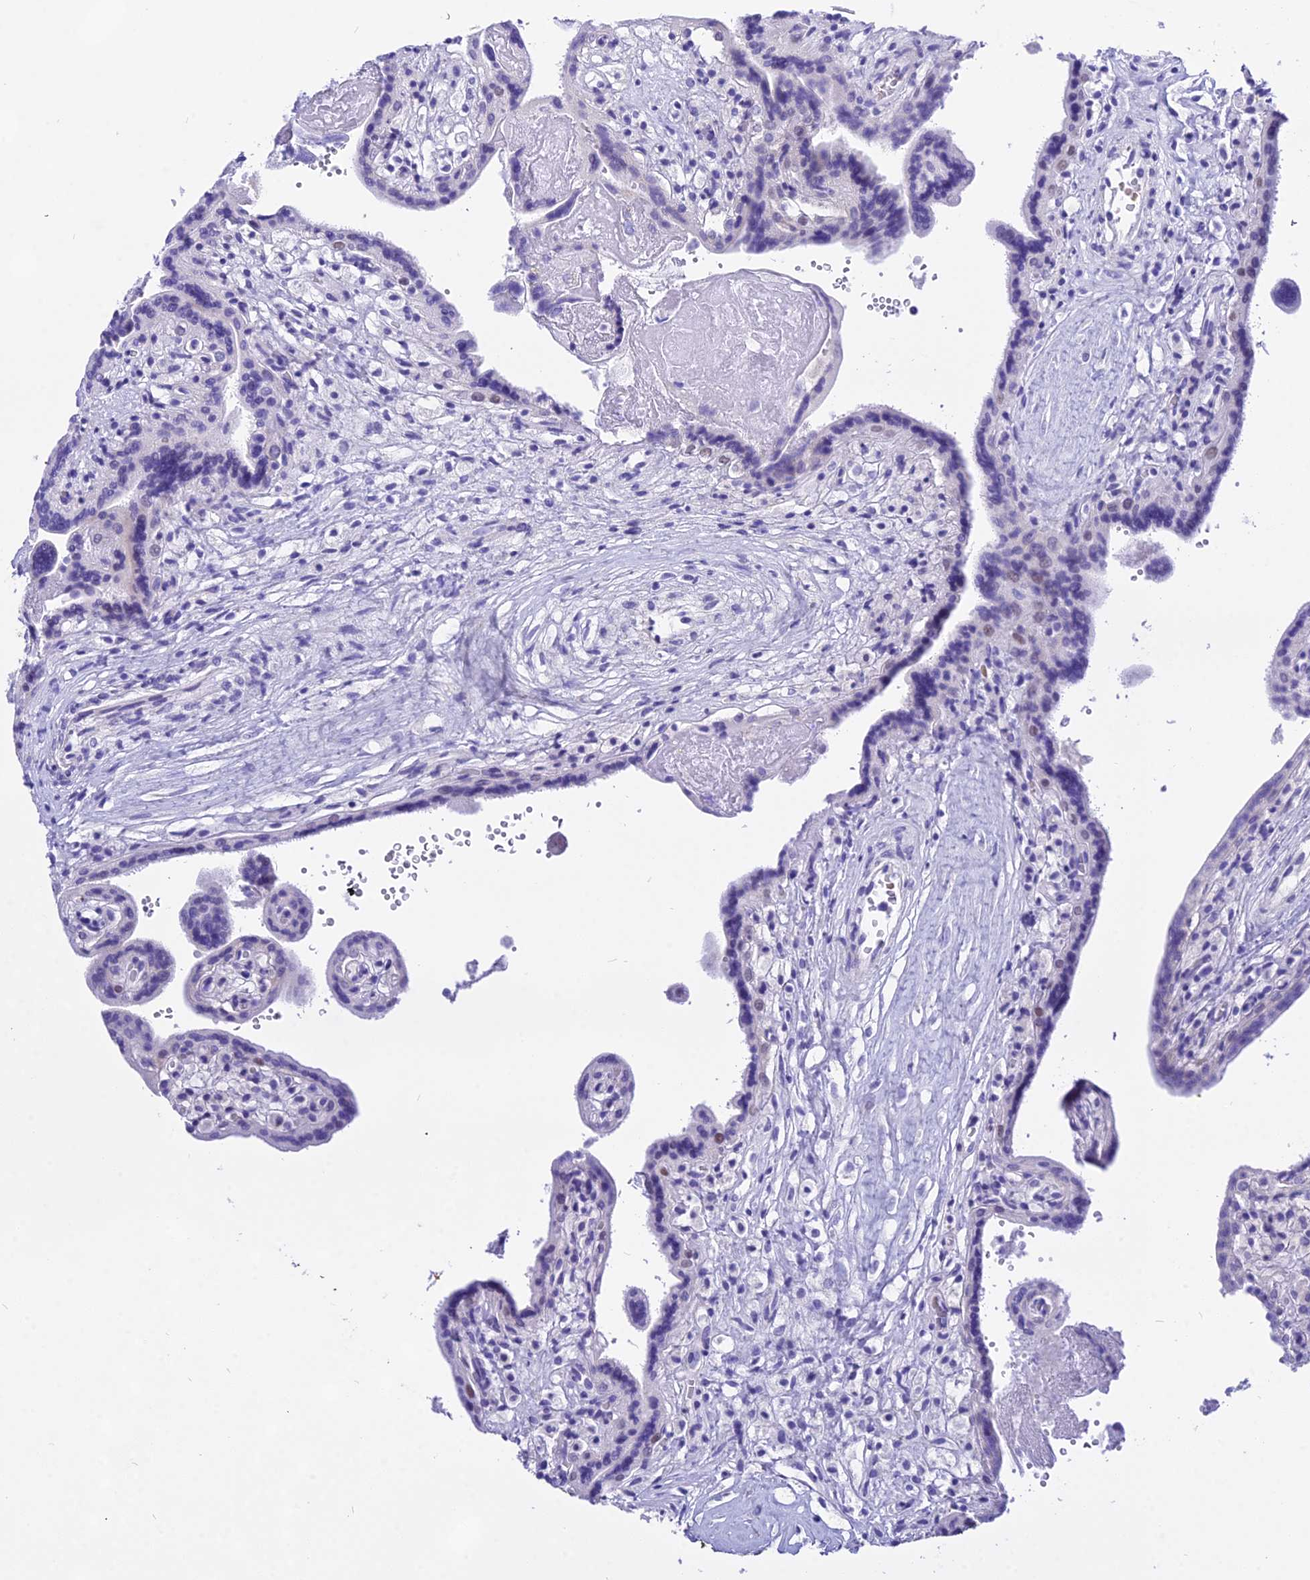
{"staining": {"intensity": "weak", "quantity": "<25%", "location": "nuclear"}, "tissue": "placenta", "cell_type": "Trophoblastic cells", "image_type": "normal", "snomed": [{"axis": "morphology", "description": "Normal tissue, NOS"}, {"axis": "topography", "description": "Placenta"}], "caption": "Human placenta stained for a protein using immunohistochemistry reveals no staining in trophoblastic cells.", "gene": "DEFB107A", "patient": {"sex": "female", "age": 37}}